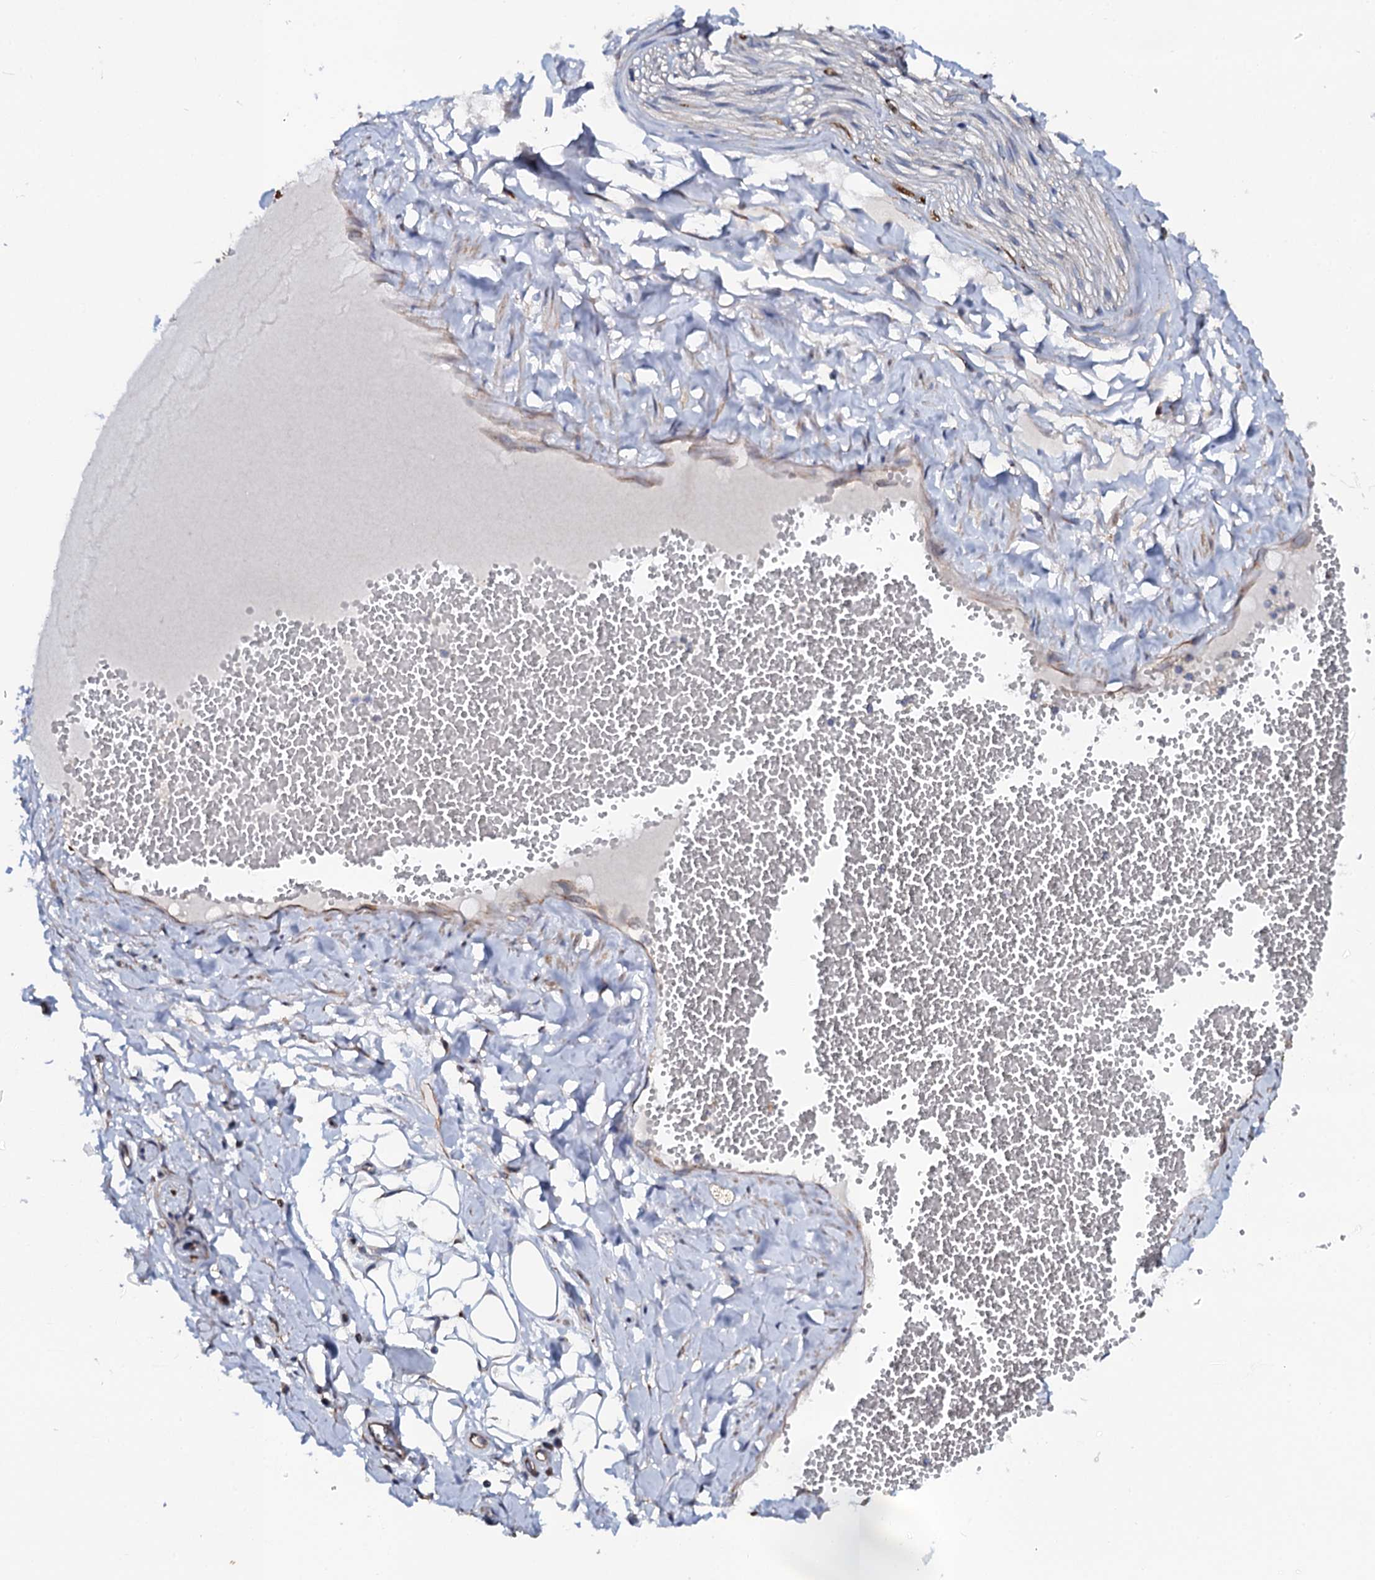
{"staining": {"intensity": "negative", "quantity": "none", "location": "none"}, "tissue": "adipose tissue", "cell_type": "Adipocytes", "image_type": "normal", "snomed": [{"axis": "morphology", "description": "Normal tissue, NOS"}, {"axis": "morphology", "description": "Inflammation, NOS"}, {"axis": "topography", "description": "Salivary gland"}, {"axis": "topography", "description": "Peripheral nerve tissue"}], "caption": "This photomicrograph is of benign adipose tissue stained with immunohistochemistry to label a protein in brown with the nuclei are counter-stained blue. There is no positivity in adipocytes.", "gene": "GLCE", "patient": {"sex": "female", "age": 75}}